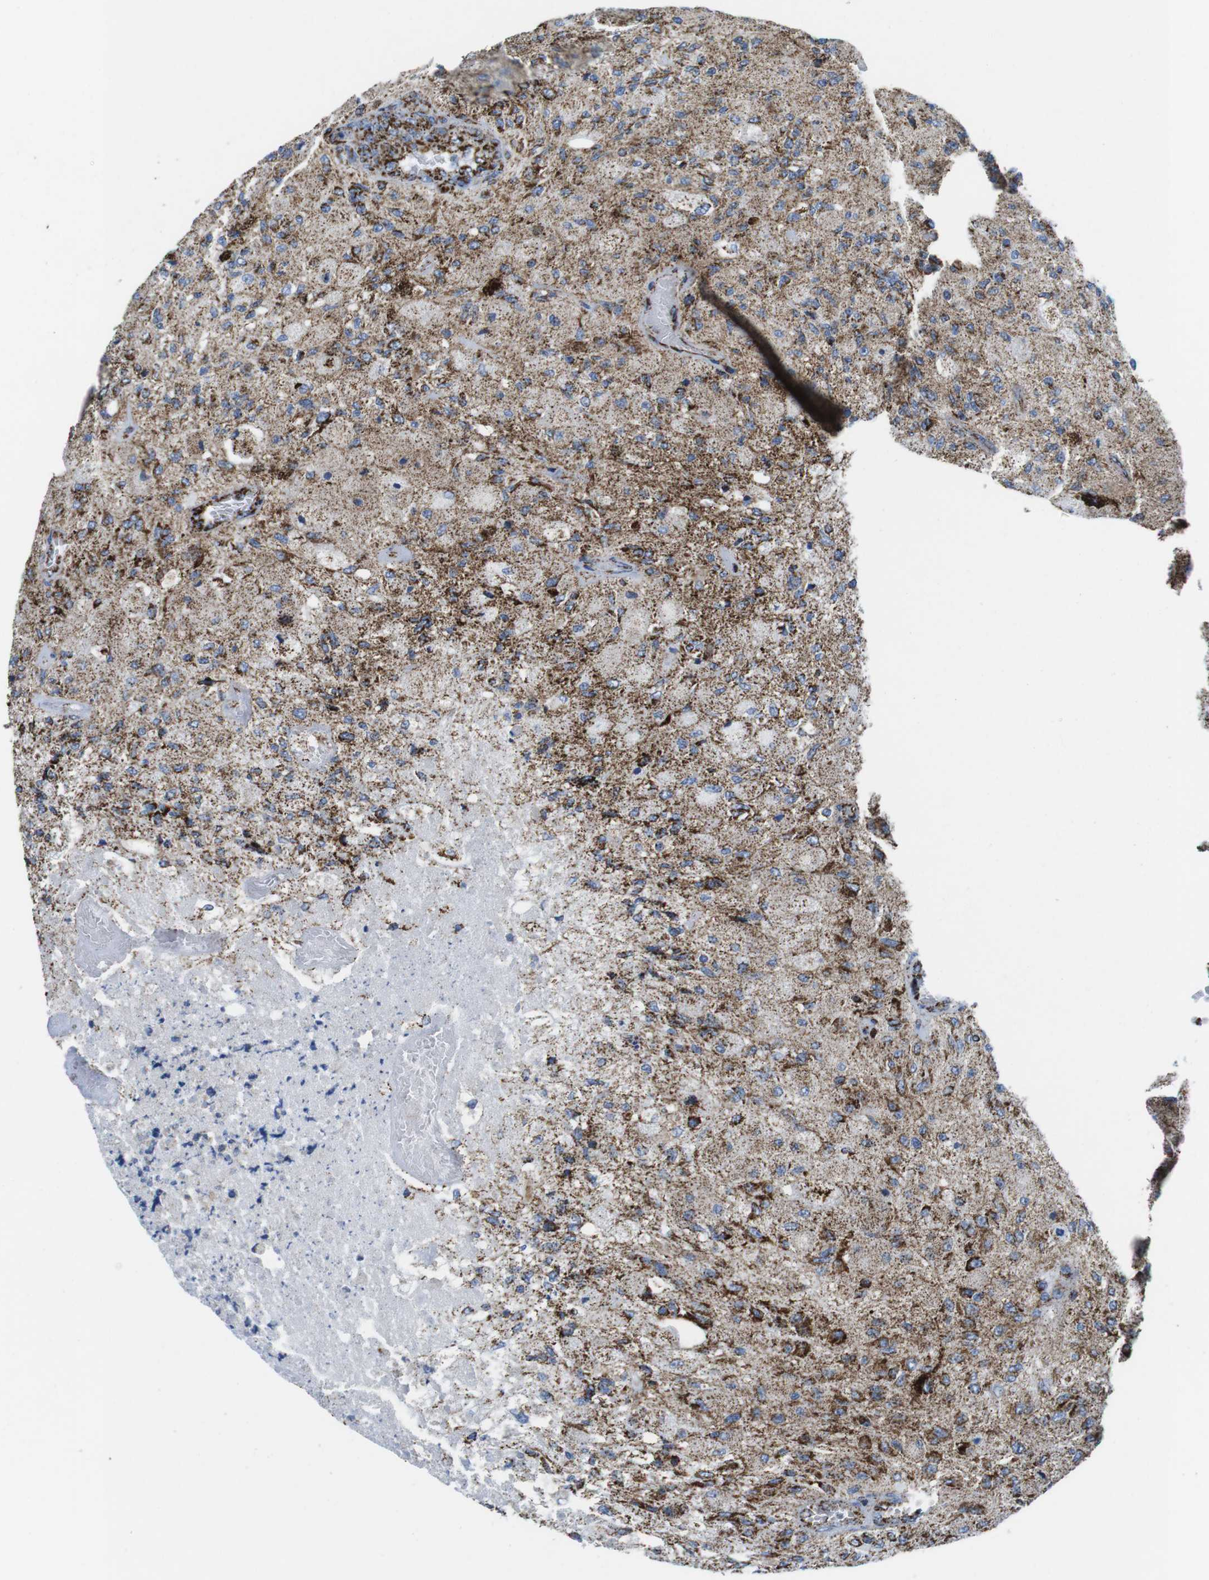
{"staining": {"intensity": "moderate", "quantity": ">75%", "location": "cytoplasmic/membranous"}, "tissue": "glioma", "cell_type": "Tumor cells", "image_type": "cancer", "snomed": [{"axis": "morphology", "description": "Normal tissue, NOS"}, {"axis": "morphology", "description": "Glioma, malignant, High grade"}, {"axis": "topography", "description": "Cerebral cortex"}], "caption": "This histopathology image shows glioma stained with IHC to label a protein in brown. The cytoplasmic/membranous of tumor cells show moderate positivity for the protein. Nuclei are counter-stained blue.", "gene": "ATP5PO", "patient": {"sex": "male", "age": 77}}